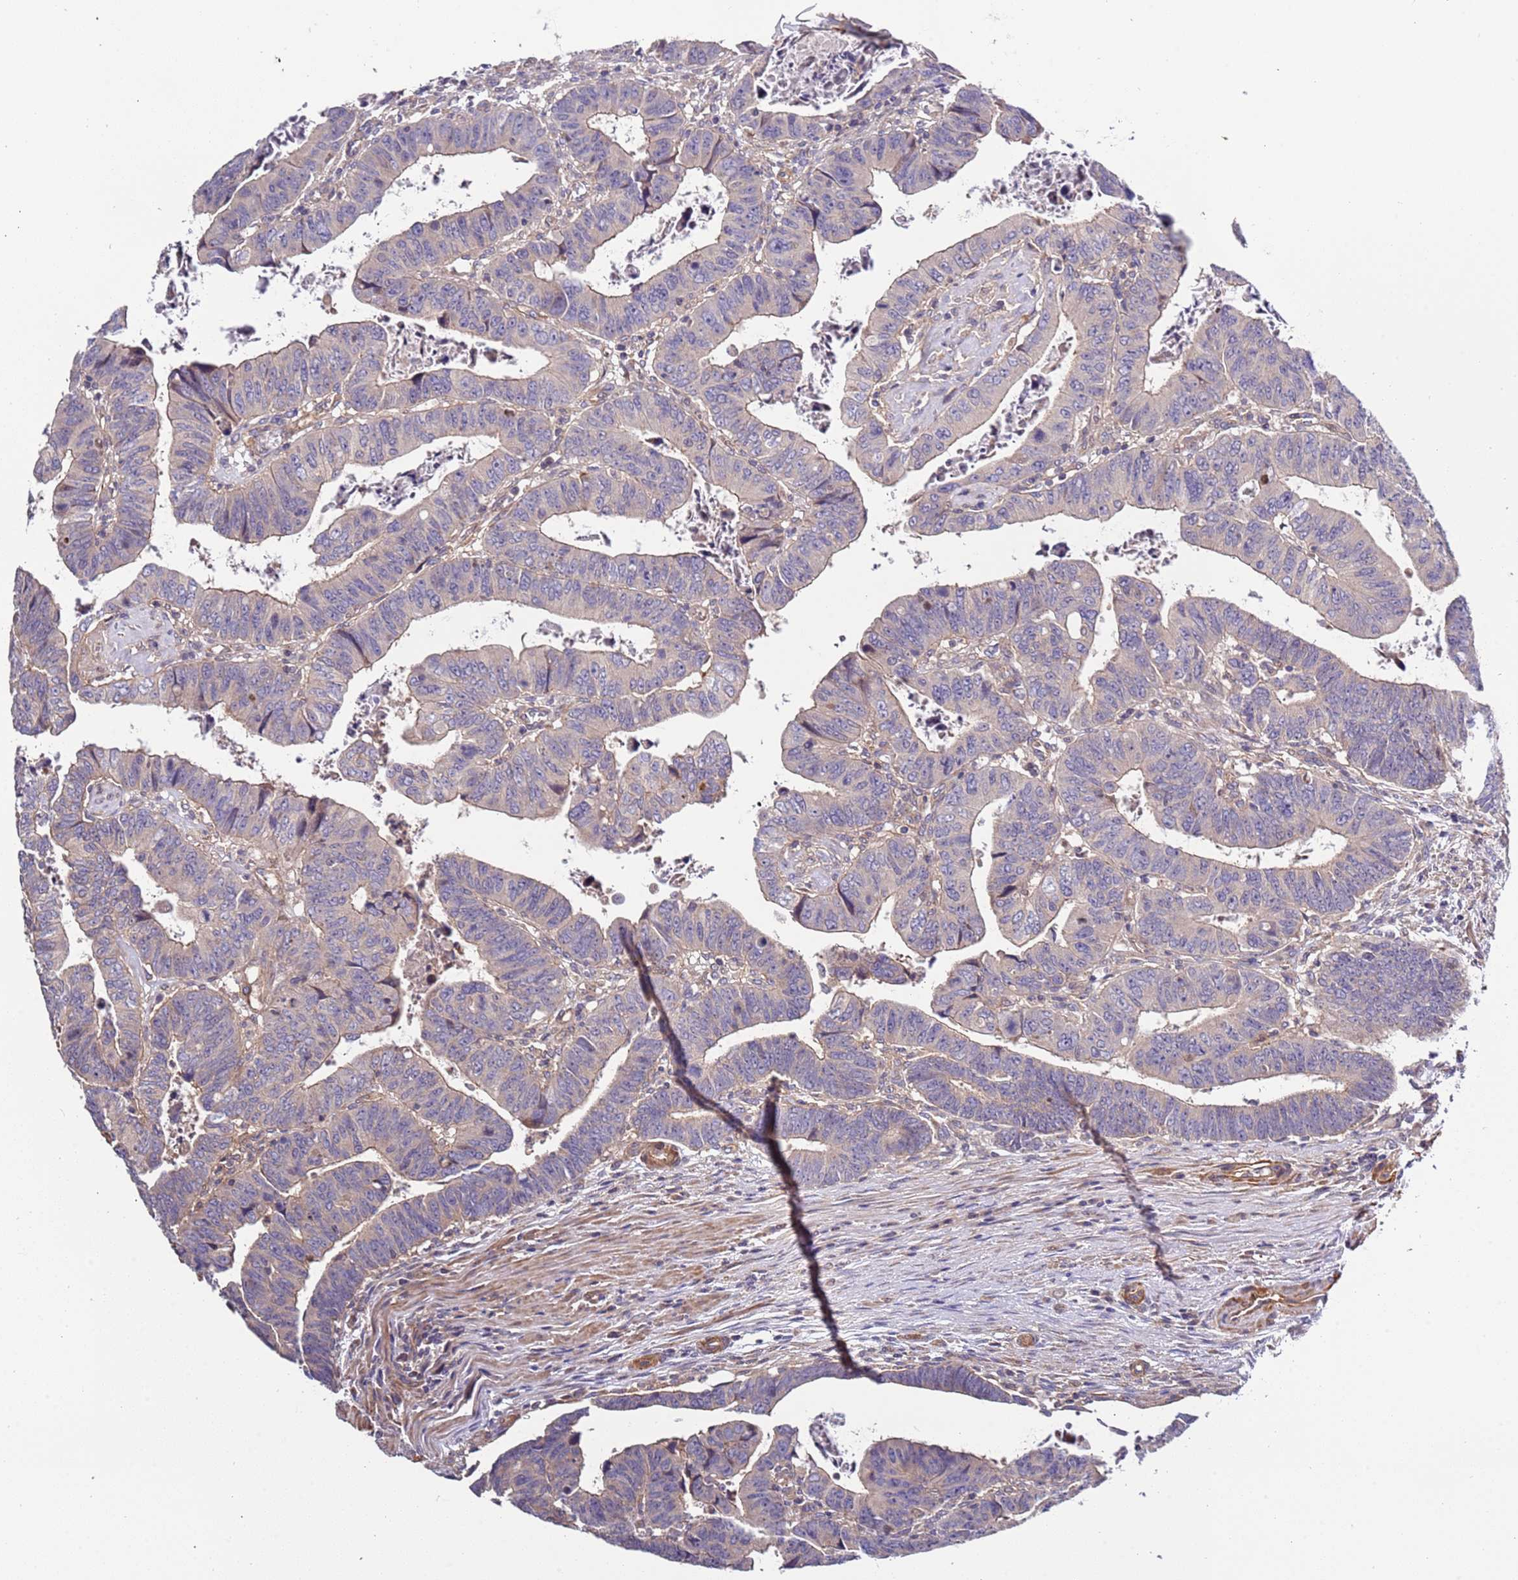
{"staining": {"intensity": "weak", "quantity": "25%-75%", "location": "cytoplasmic/membranous"}, "tissue": "colorectal cancer", "cell_type": "Tumor cells", "image_type": "cancer", "snomed": [{"axis": "morphology", "description": "Normal tissue, NOS"}, {"axis": "morphology", "description": "Adenocarcinoma, NOS"}, {"axis": "topography", "description": "Rectum"}], "caption": "Weak cytoplasmic/membranous expression for a protein is seen in approximately 25%-75% of tumor cells of colorectal cancer using immunohistochemistry (IHC).", "gene": "LAMB4", "patient": {"sex": "female", "age": 65}}